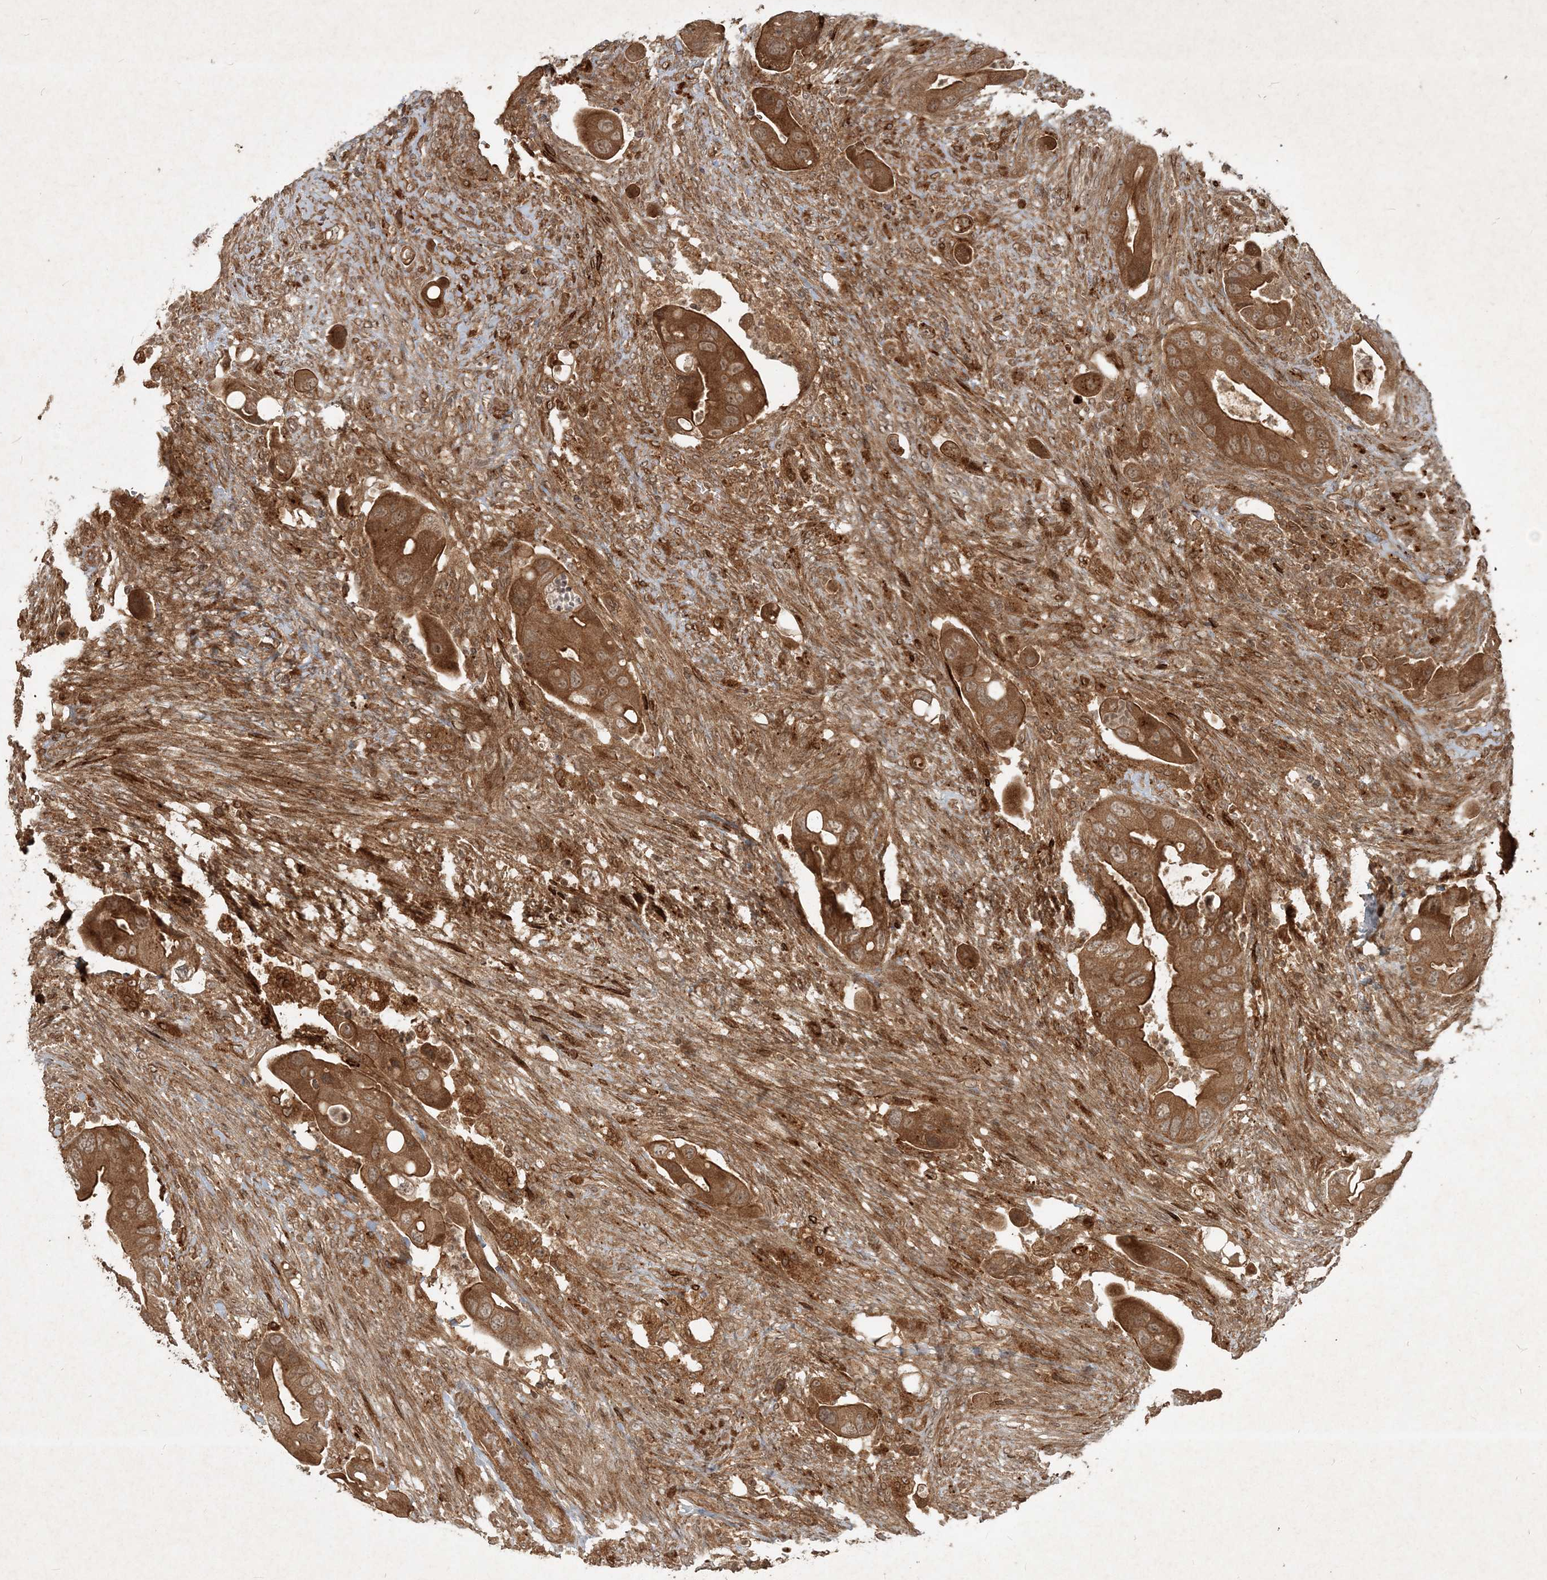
{"staining": {"intensity": "strong", "quantity": ">75%", "location": "cytoplasmic/membranous"}, "tissue": "colorectal cancer", "cell_type": "Tumor cells", "image_type": "cancer", "snomed": [{"axis": "morphology", "description": "Adenocarcinoma, NOS"}, {"axis": "topography", "description": "Rectum"}], "caption": "Colorectal cancer (adenocarcinoma) stained with DAB immunohistochemistry demonstrates high levels of strong cytoplasmic/membranous positivity in about >75% of tumor cells. (DAB (3,3'-diaminobenzidine) = brown stain, brightfield microscopy at high magnification).", "gene": "NARS1", "patient": {"sex": "female", "age": 57}}